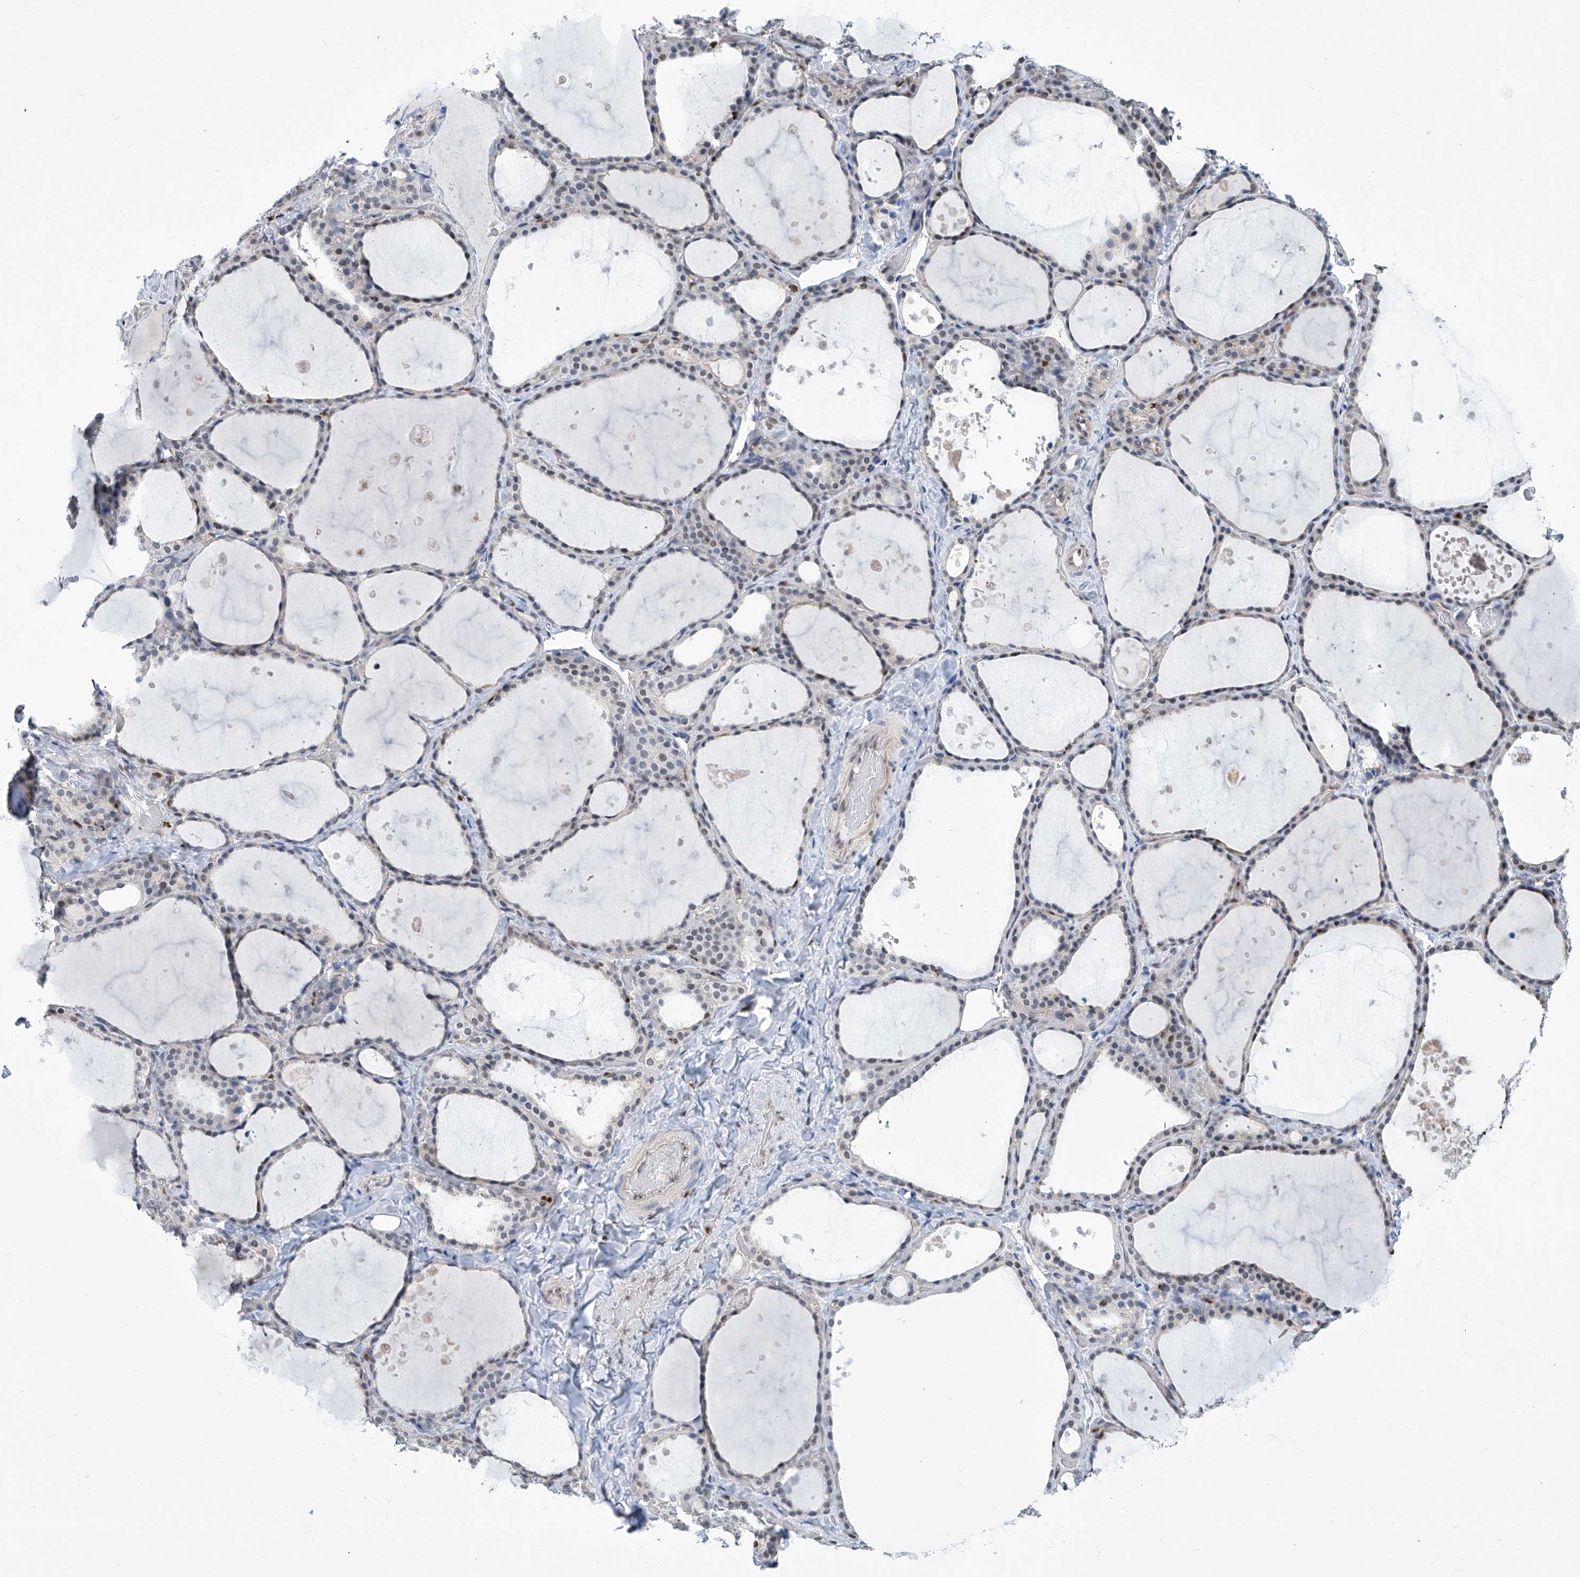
{"staining": {"intensity": "weak", "quantity": "<25%", "location": "nuclear"}, "tissue": "thyroid gland", "cell_type": "Glandular cells", "image_type": "normal", "snomed": [{"axis": "morphology", "description": "Normal tissue, NOS"}, {"axis": "topography", "description": "Thyroid gland"}], "caption": "A high-resolution image shows immunohistochemistry staining of normal thyroid gland, which displays no significant positivity in glandular cells. (DAB (3,3'-diaminobenzidine) IHC visualized using brightfield microscopy, high magnification).", "gene": "SREBF2", "patient": {"sex": "female", "age": 44}}